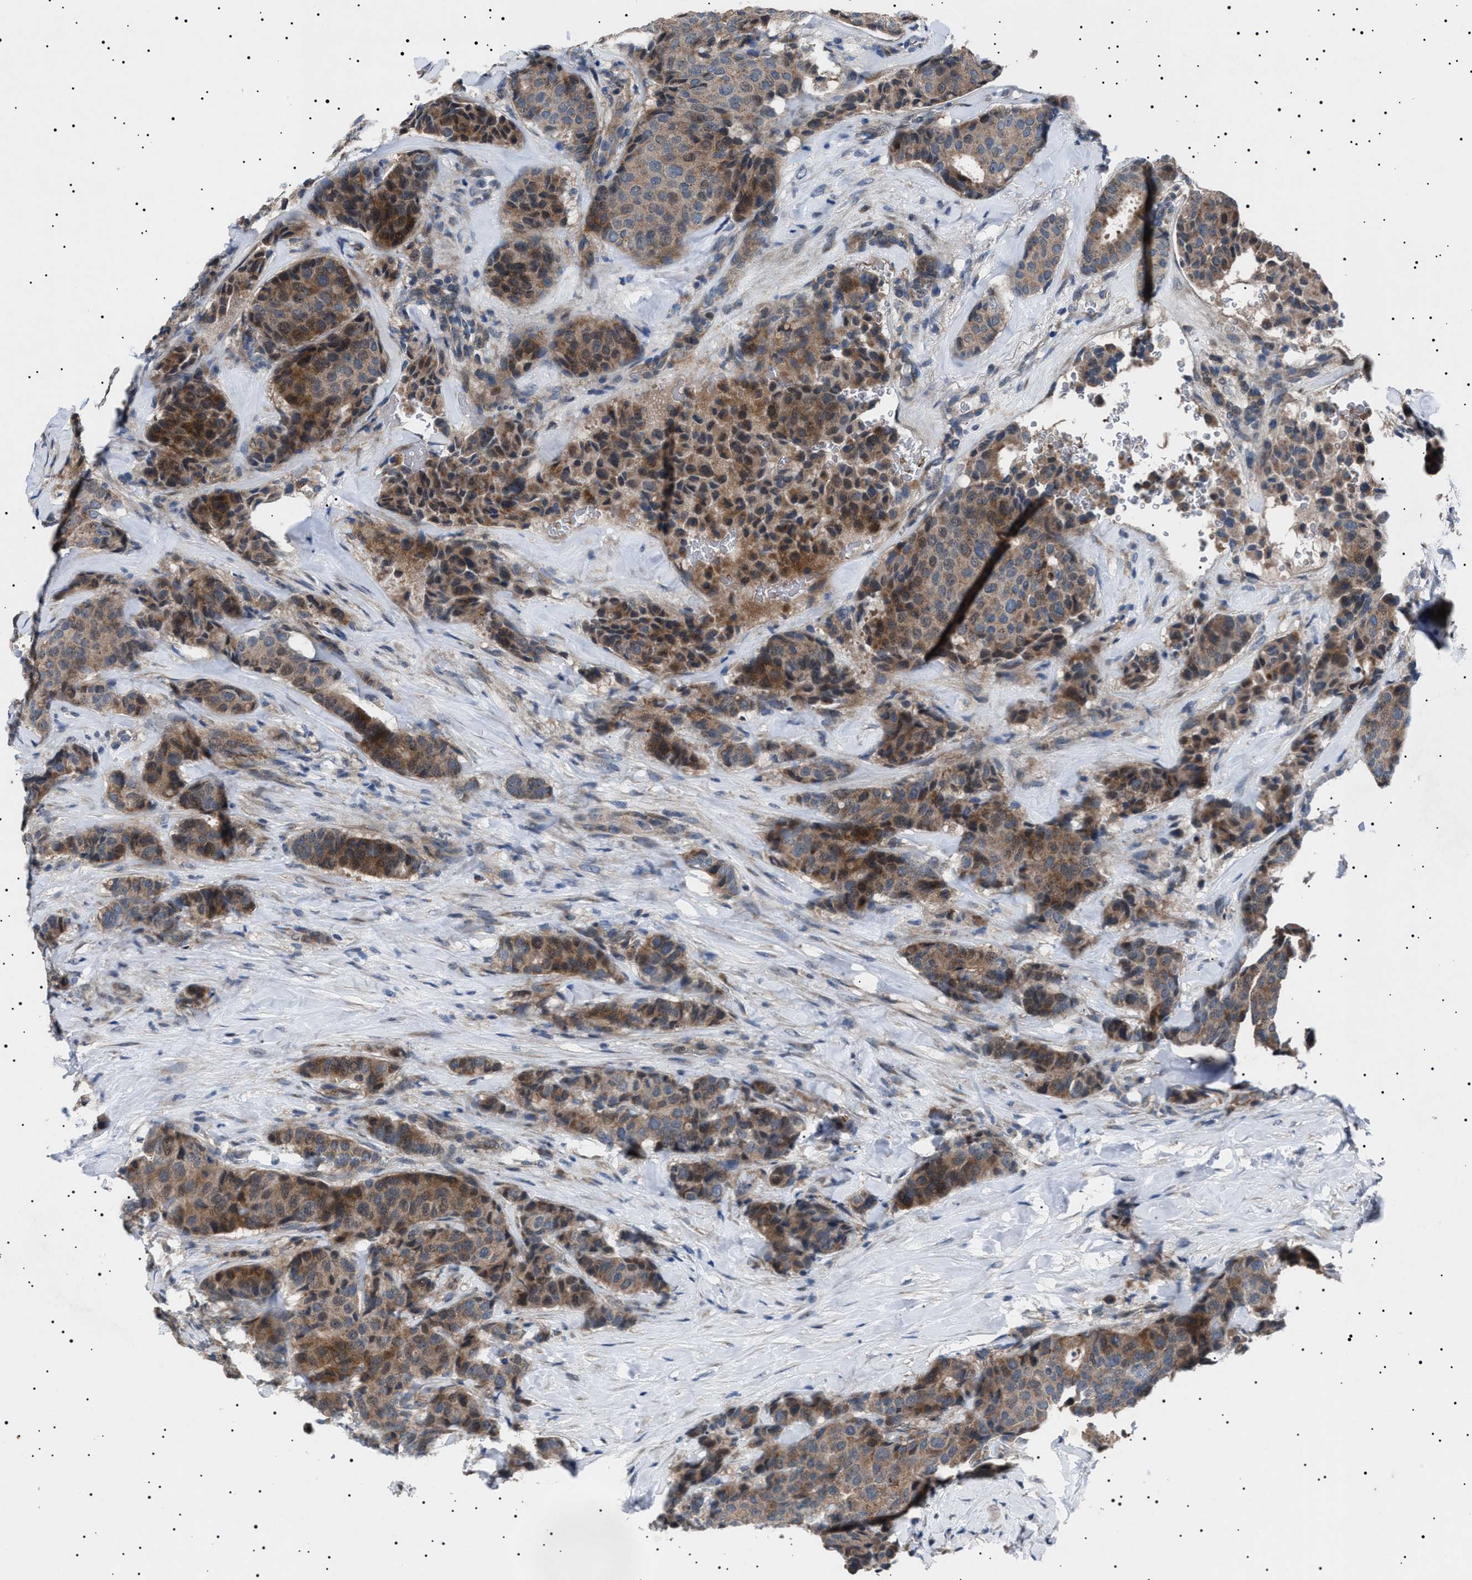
{"staining": {"intensity": "moderate", "quantity": "25%-75%", "location": "cytoplasmic/membranous"}, "tissue": "breast cancer", "cell_type": "Tumor cells", "image_type": "cancer", "snomed": [{"axis": "morphology", "description": "Duct carcinoma"}, {"axis": "topography", "description": "Breast"}], "caption": "Protein expression analysis of human breast cancer (infiltrating ductal carcinoma) reveals moderate cytoplasmic/membranous staining in about 25%-75% of tumor cells.", "gene": "PTRH1", "patient": {"sex": "female", "age": 75}}